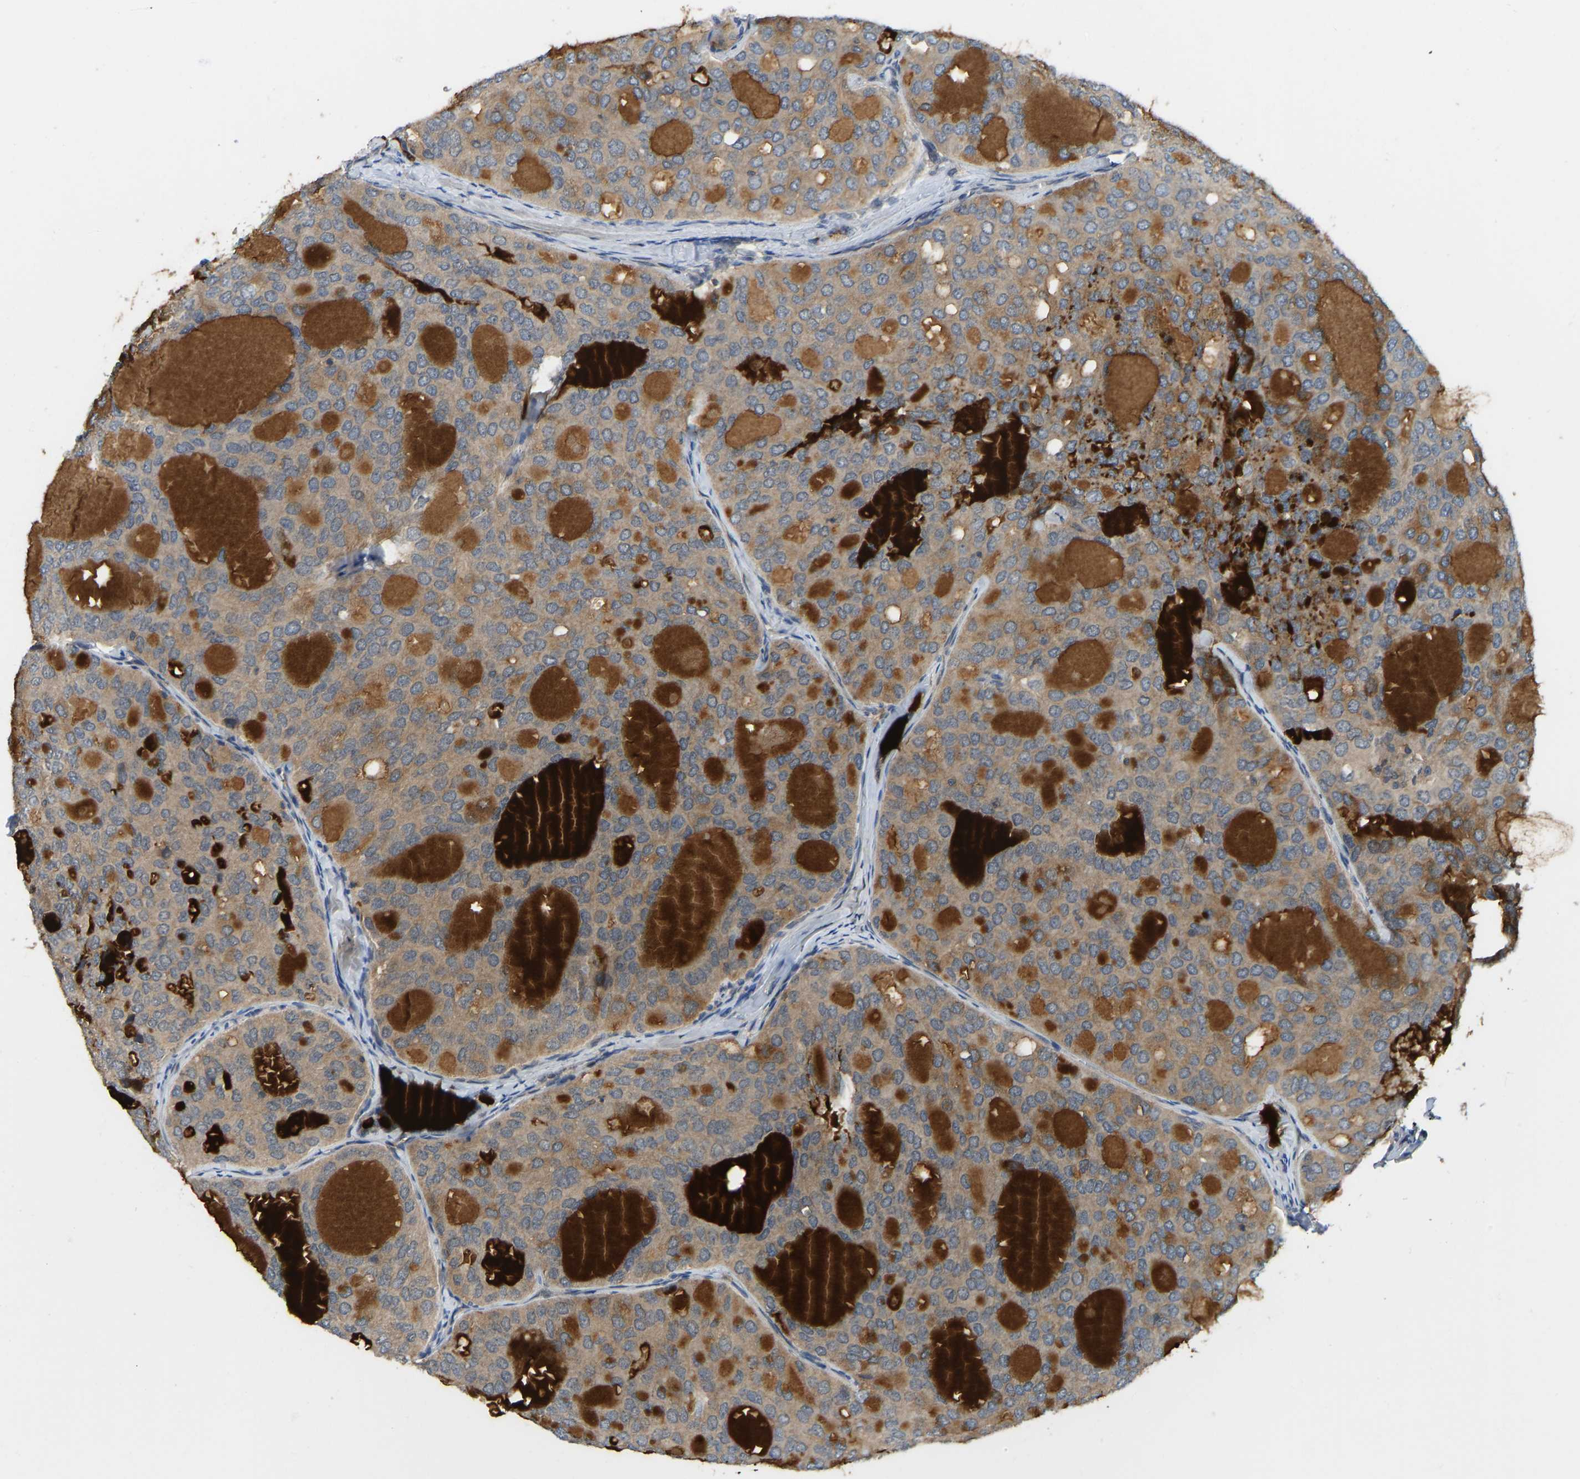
{"staining": {"intensity": "moderate", "quantity": ">75%", "location": "cytoplasmic/membranous"}, "tissue": "thyroid cancer", "cell_type": "Tumor cells", "image_type": "cancer", "snomed": [{"axis": "morphology", "description": "Follicular adenoma carcinoma, NOS"}, {"axis": "topography", "description": "Thyroid gland"}], "caption": "Protein staining of follicular adenoma carcinoma (thyroid) tissue displays moderate cytoplasmic/membranous staining in about >75% of tumor cells. The protein is stained brown, and the nuclei are stained in blue (DAB IHC with brightfield microscopy, high magnification).", "gene": "NDRG3", "patient": {"sex": "male", "age": 75}}